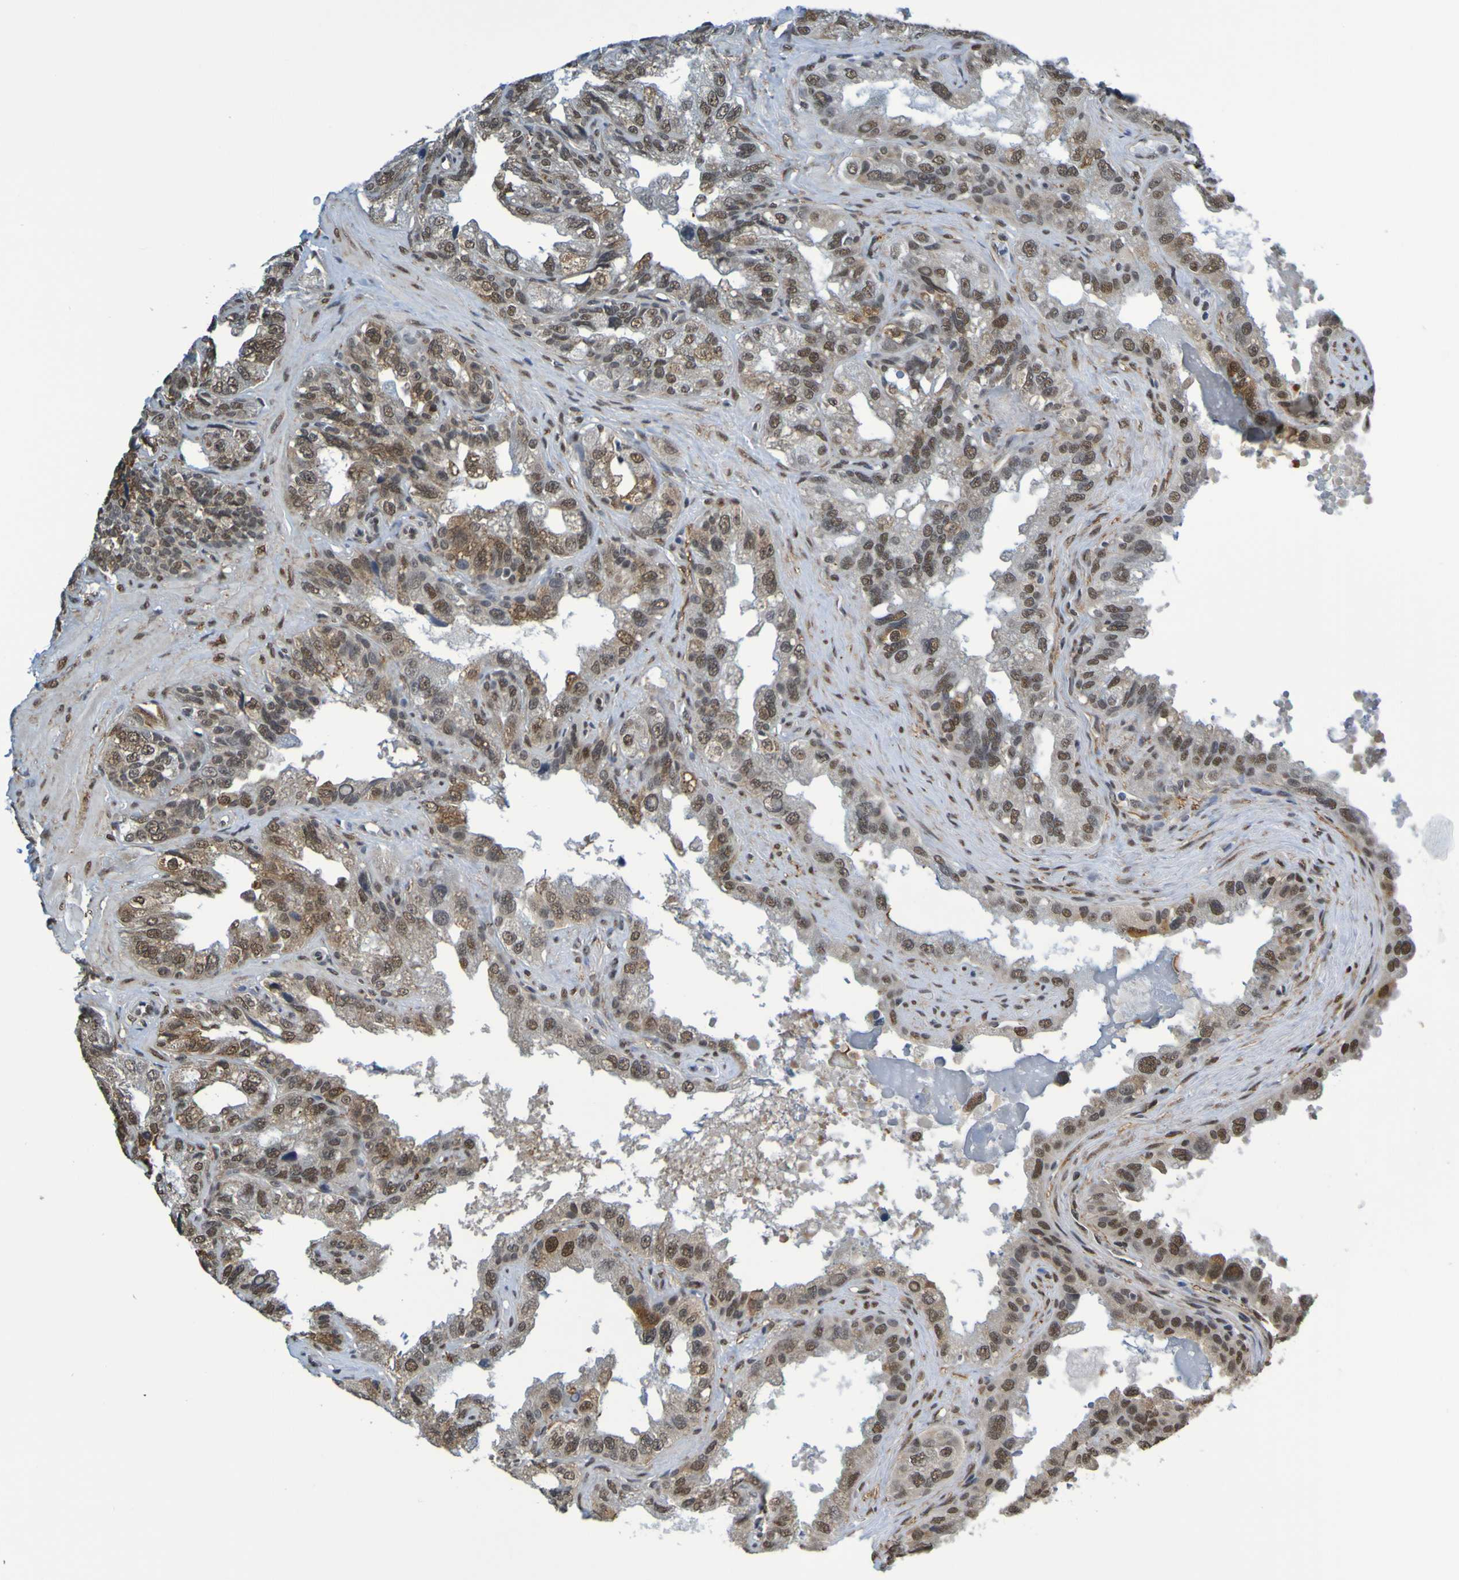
{"staining": {"intensity": "moderate", "quantity": ">75%", "location": "nuclear"}, "tissue": "seminal vesicle", "cell_type": "Glandular cells", "image_type": "normal", "snomed": [{"axis": "morphology", "description": "Normal tissue, NOS"}, {"axis": "topography", "description": "Seminal veicle"}], "caption": "IHC histopathology image of benign seminal vesicle: seminal vesicle stained using immunohistochemistry (IHC) displays medium levels of moderate protein expression localized specifically in the nuclear of glandular cells, appearing as a nuclear brown color.", "gene": "HDAC2", "patient": {"sex": "male", "age": 68}}